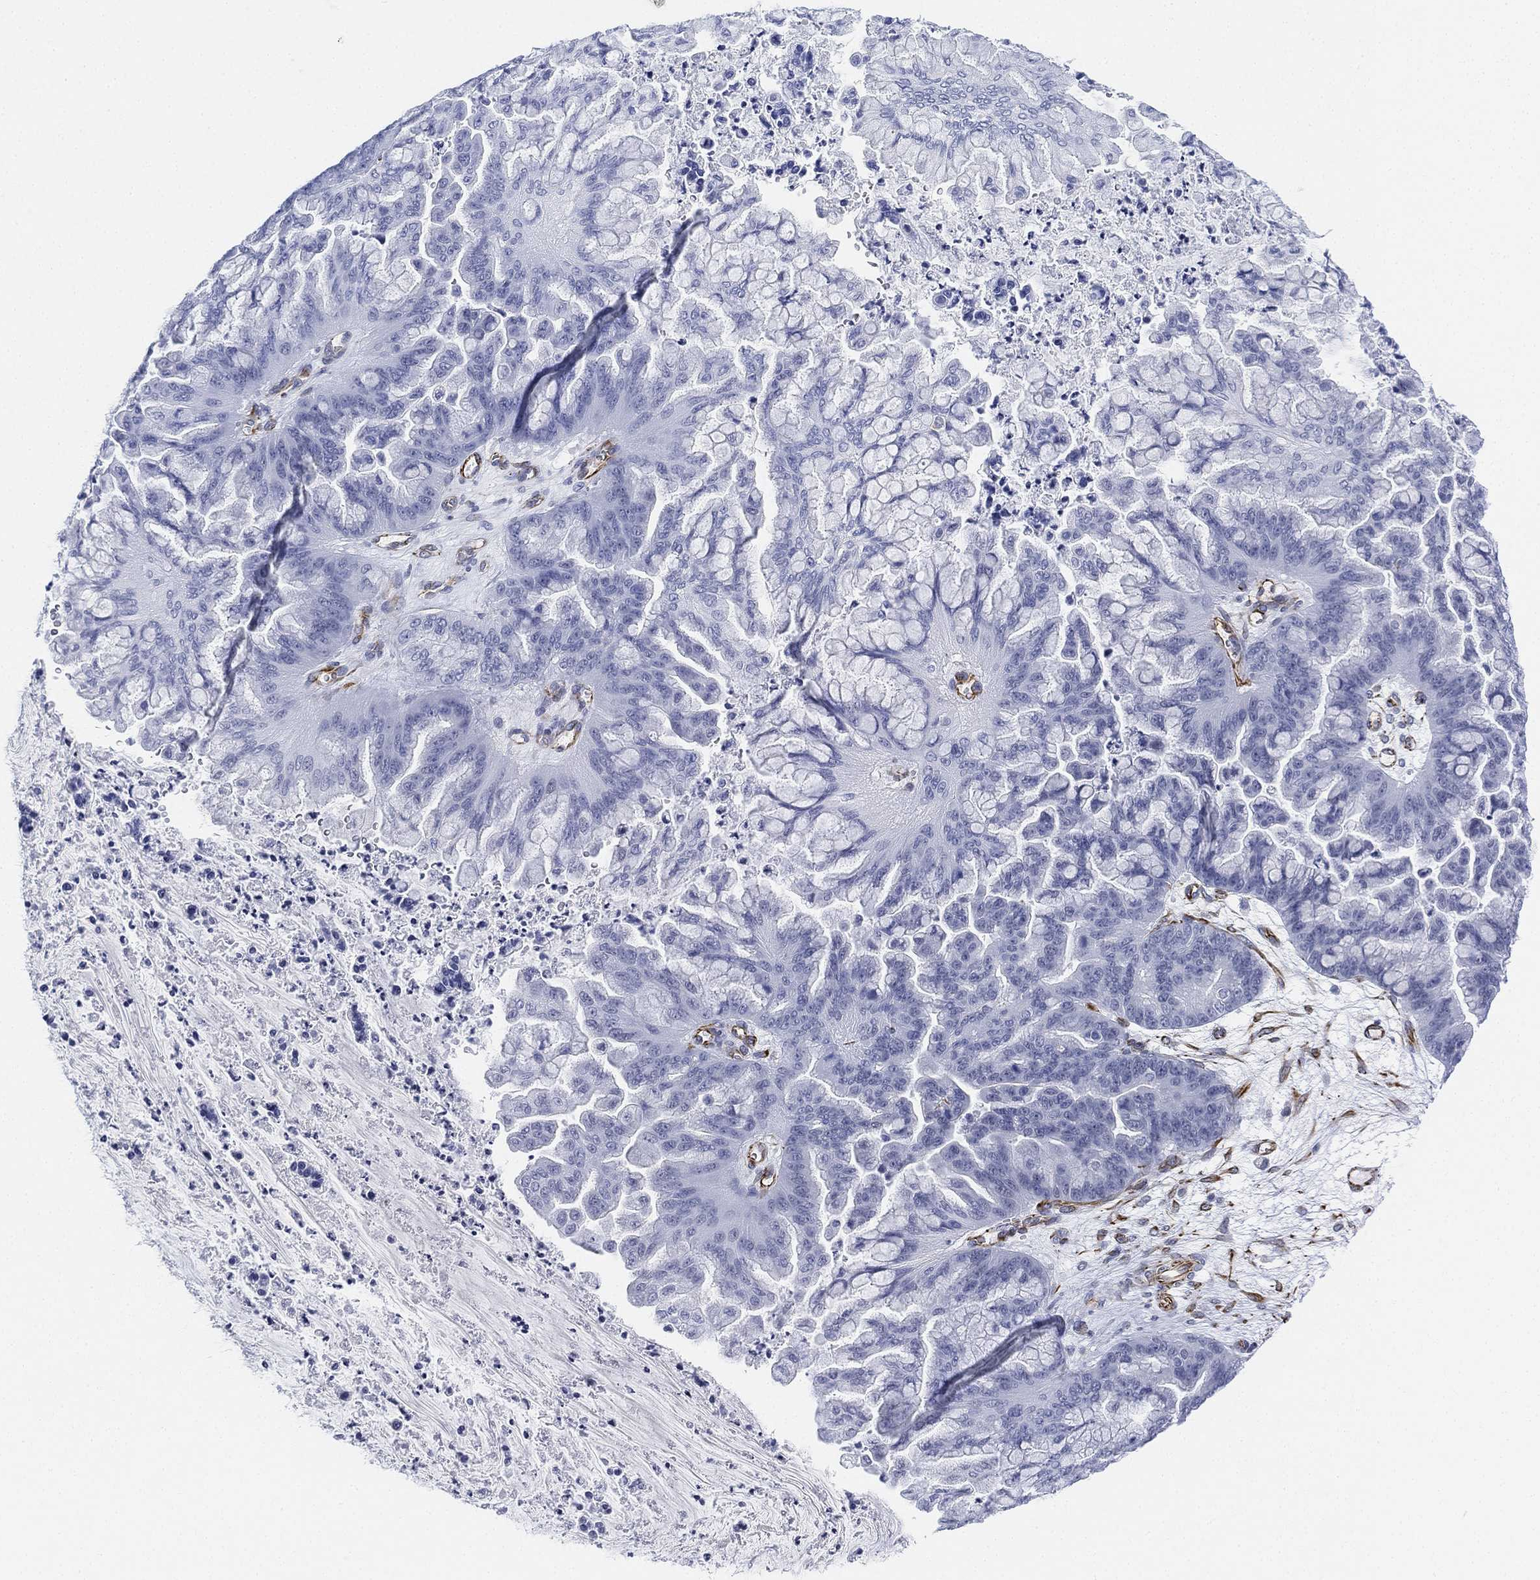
{"staining": {"intensity": "negative", "quantity": "none", "location": "none"}, "tissue": "ovarian cancer", "cell_type": "Tumor cells", "image_type": "cancer", "snomed": [{"axis": "morphology", "description": "Cystadenocarcinoma, mucinous, NOS"}, {"axis": "topography", "description": "Ovary"}], "caption": "A high-resolution photomicrograph shows IHC staining of ovarian mucinous cystadenocarcinoma, which displays no significant staining in tumor cells.", "gene": "PSKH2", "patient": {"sex": "female", "age": 67}}